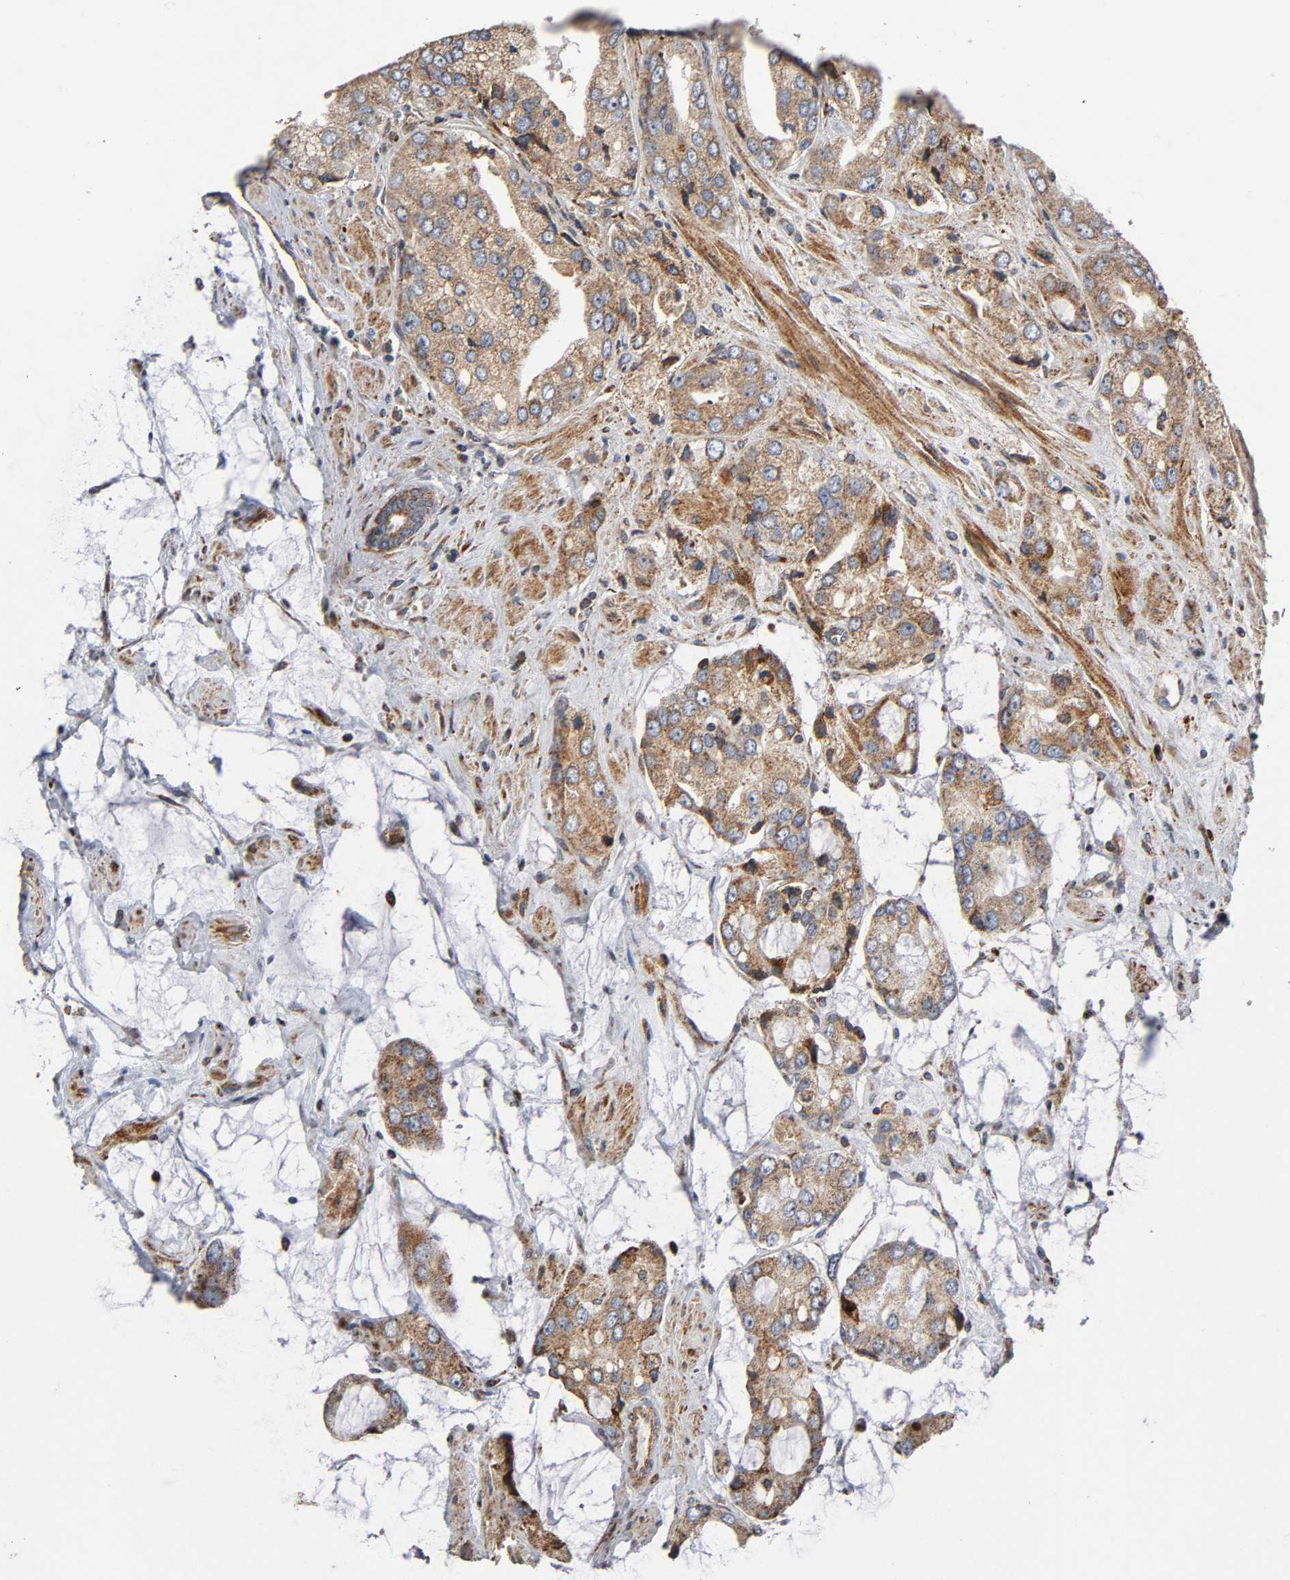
{"staining": {"intensity": "moderate", "quantity": "25%-75%", "location": "cytoplasmic/membranous"}, "tissue": "prostate cancer", "cell_type": "Tumor cells", "image_type": "cancer", "snomed": [{"axis": "morphology", "description": "Adenocarcinoma, High grade"}, {"axis": "topography", "description": "Prostate"}], "caption": "This micrograph exhibits immunohistochemistry staining of prostate cancer, with medium moderate cytoplasmic/membranous staining in approximately 25%-75% of tumor cells.", "gene": "MAP3K1", "patient": {"sex": "male", "age": 67}}